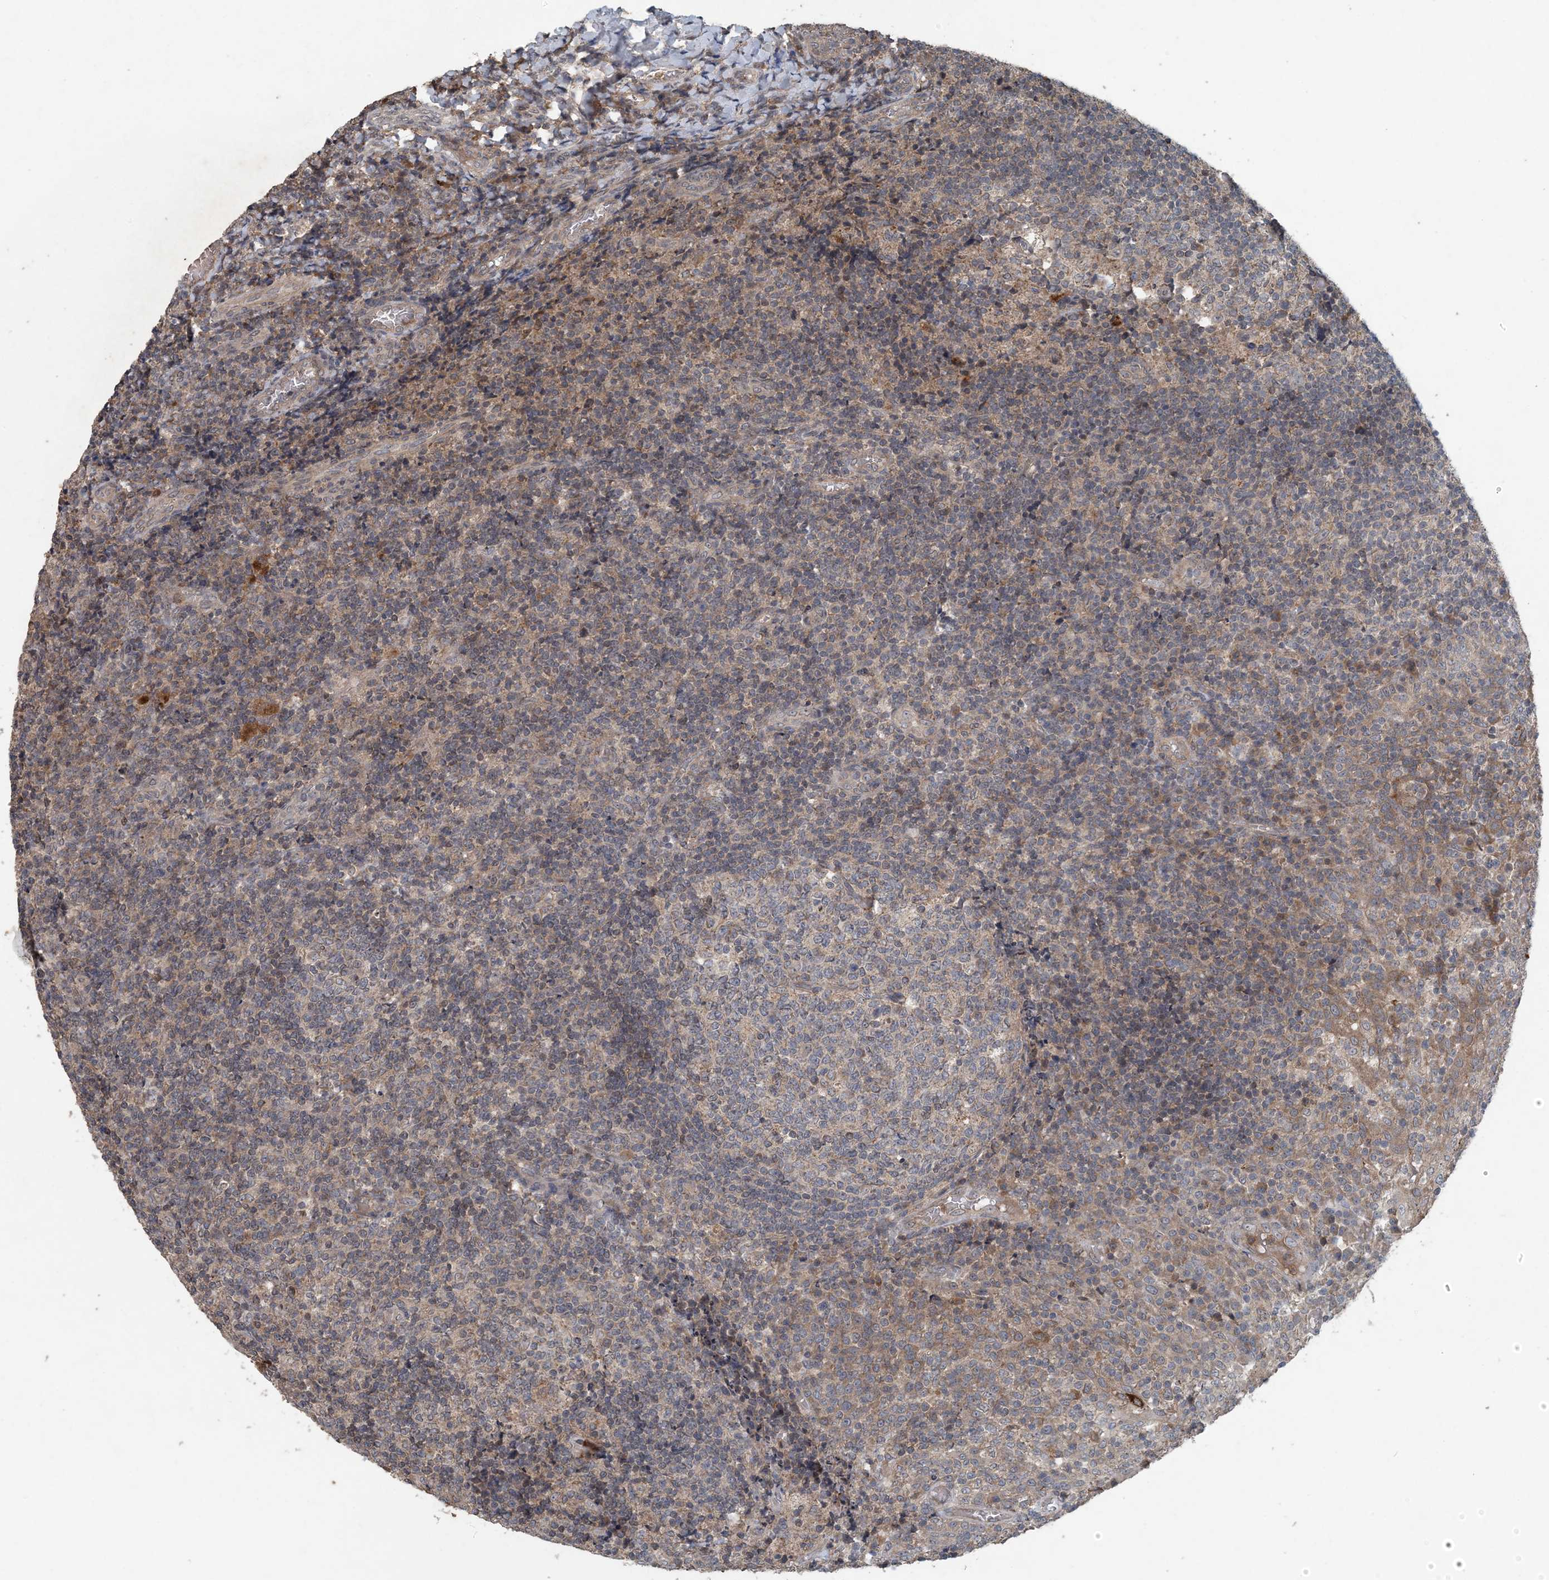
{"staining": {"intensity": "weak", "quantity": "<25%", "location": "cytoplasmic/membranous"}, "tissue": "tonsil", "cell_type": "Germinal center cells", "image_type": "normal", "snomed": [{"axis": "morphology", "description": "Normal tissue, NOS"}, {"axis": "topography", "description": "Tonsil"}], "caption": "This is a histopathology image of IHC staining of normal tonsil, which shows no staining in germinal center cells.", "gene": "MYO9B", "patient": {"sex": "female", "age": 19}}